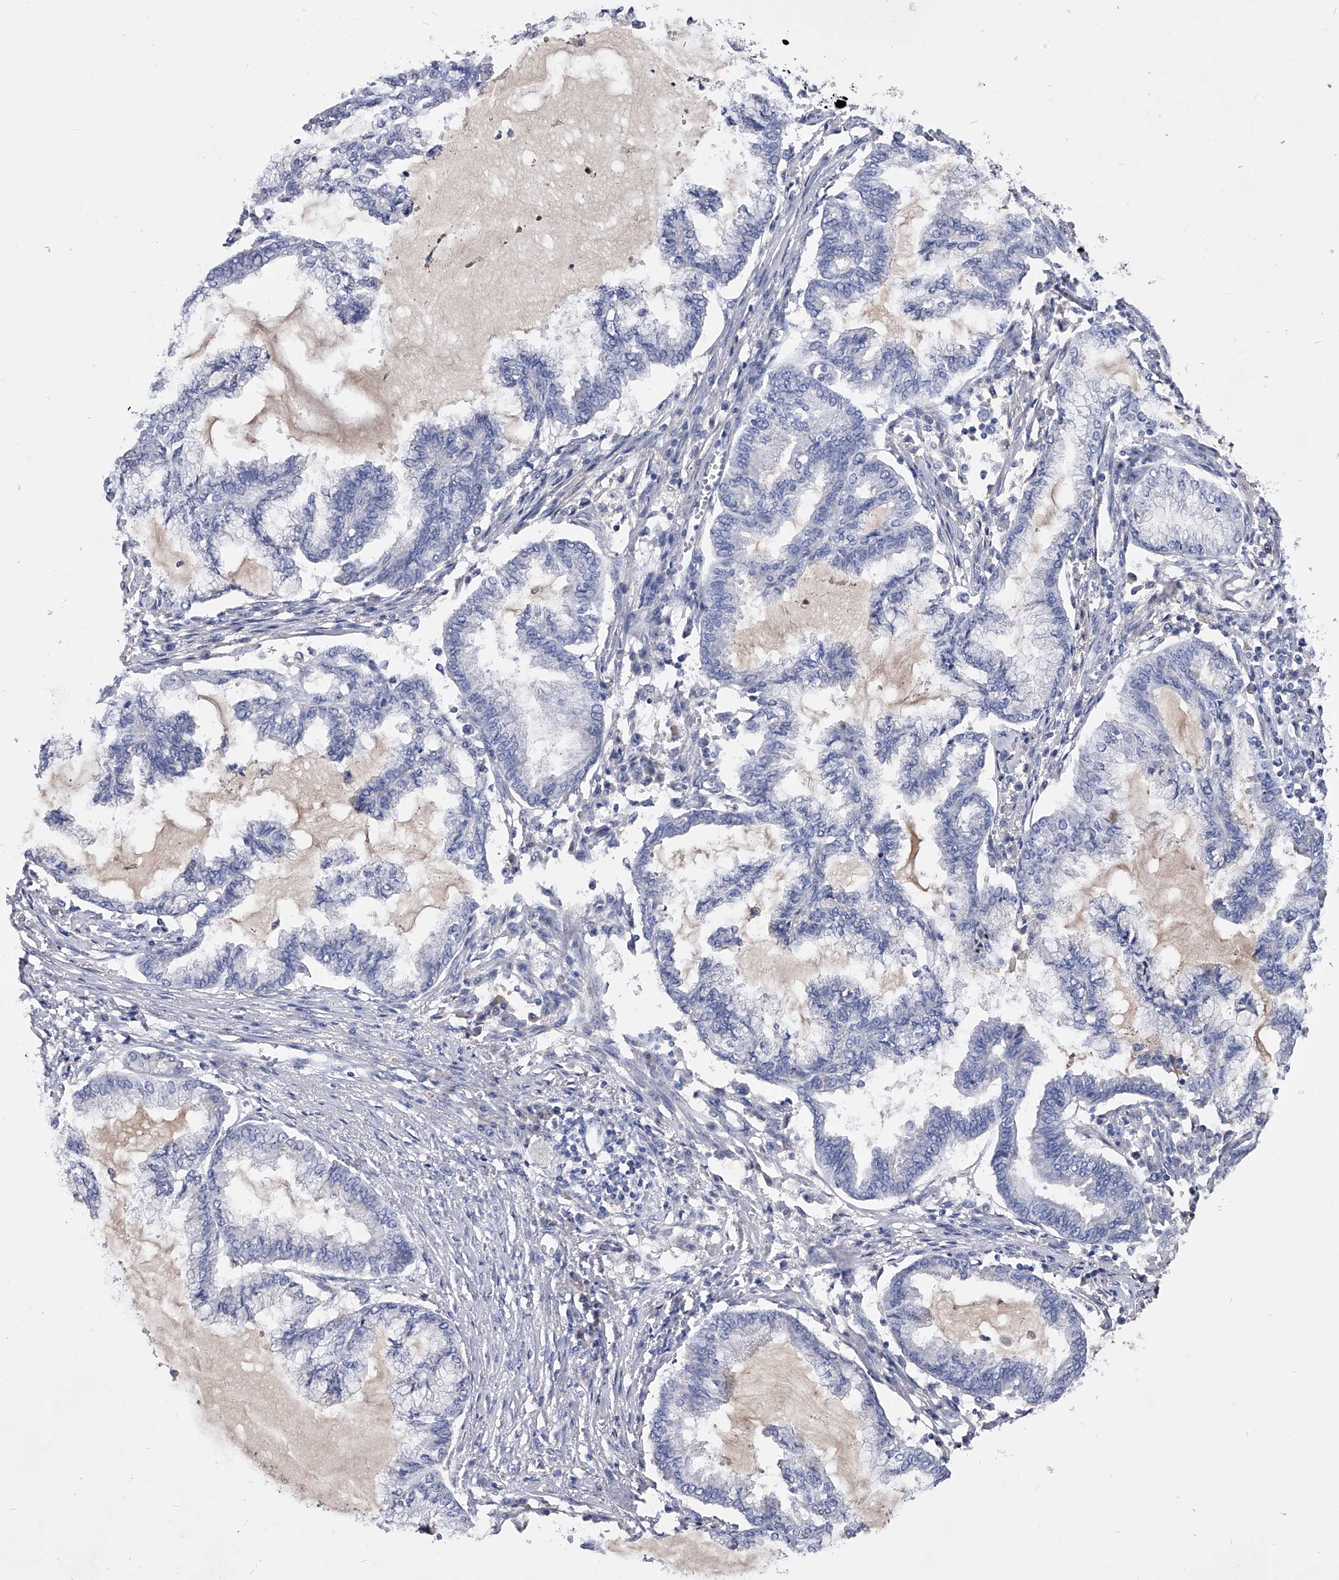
{"staining": {"intensity": "negative", "quantity": "none", "location": "none"}, "tissue": "endometrial cancer", "cell_type": "Tumor cells", "image_type": "cancer", "snomed": [{"axis": "morphology", "description": "Adenocarcinoma, NOS"}, {"axis": "topography", "description": "Endometrium"}], "caption": "Immunohistochemistry image of neoplastic tissue: adenocarcinoma (endometrial) stained with DAB (3,3'-diaminobenzidine) reveals no significant protein positivity in tumor cells. (IHC, brightfield microscopy, high magnification).", "gene": "EFCAB7", "patient": {"sex": "female", "age": 86}}